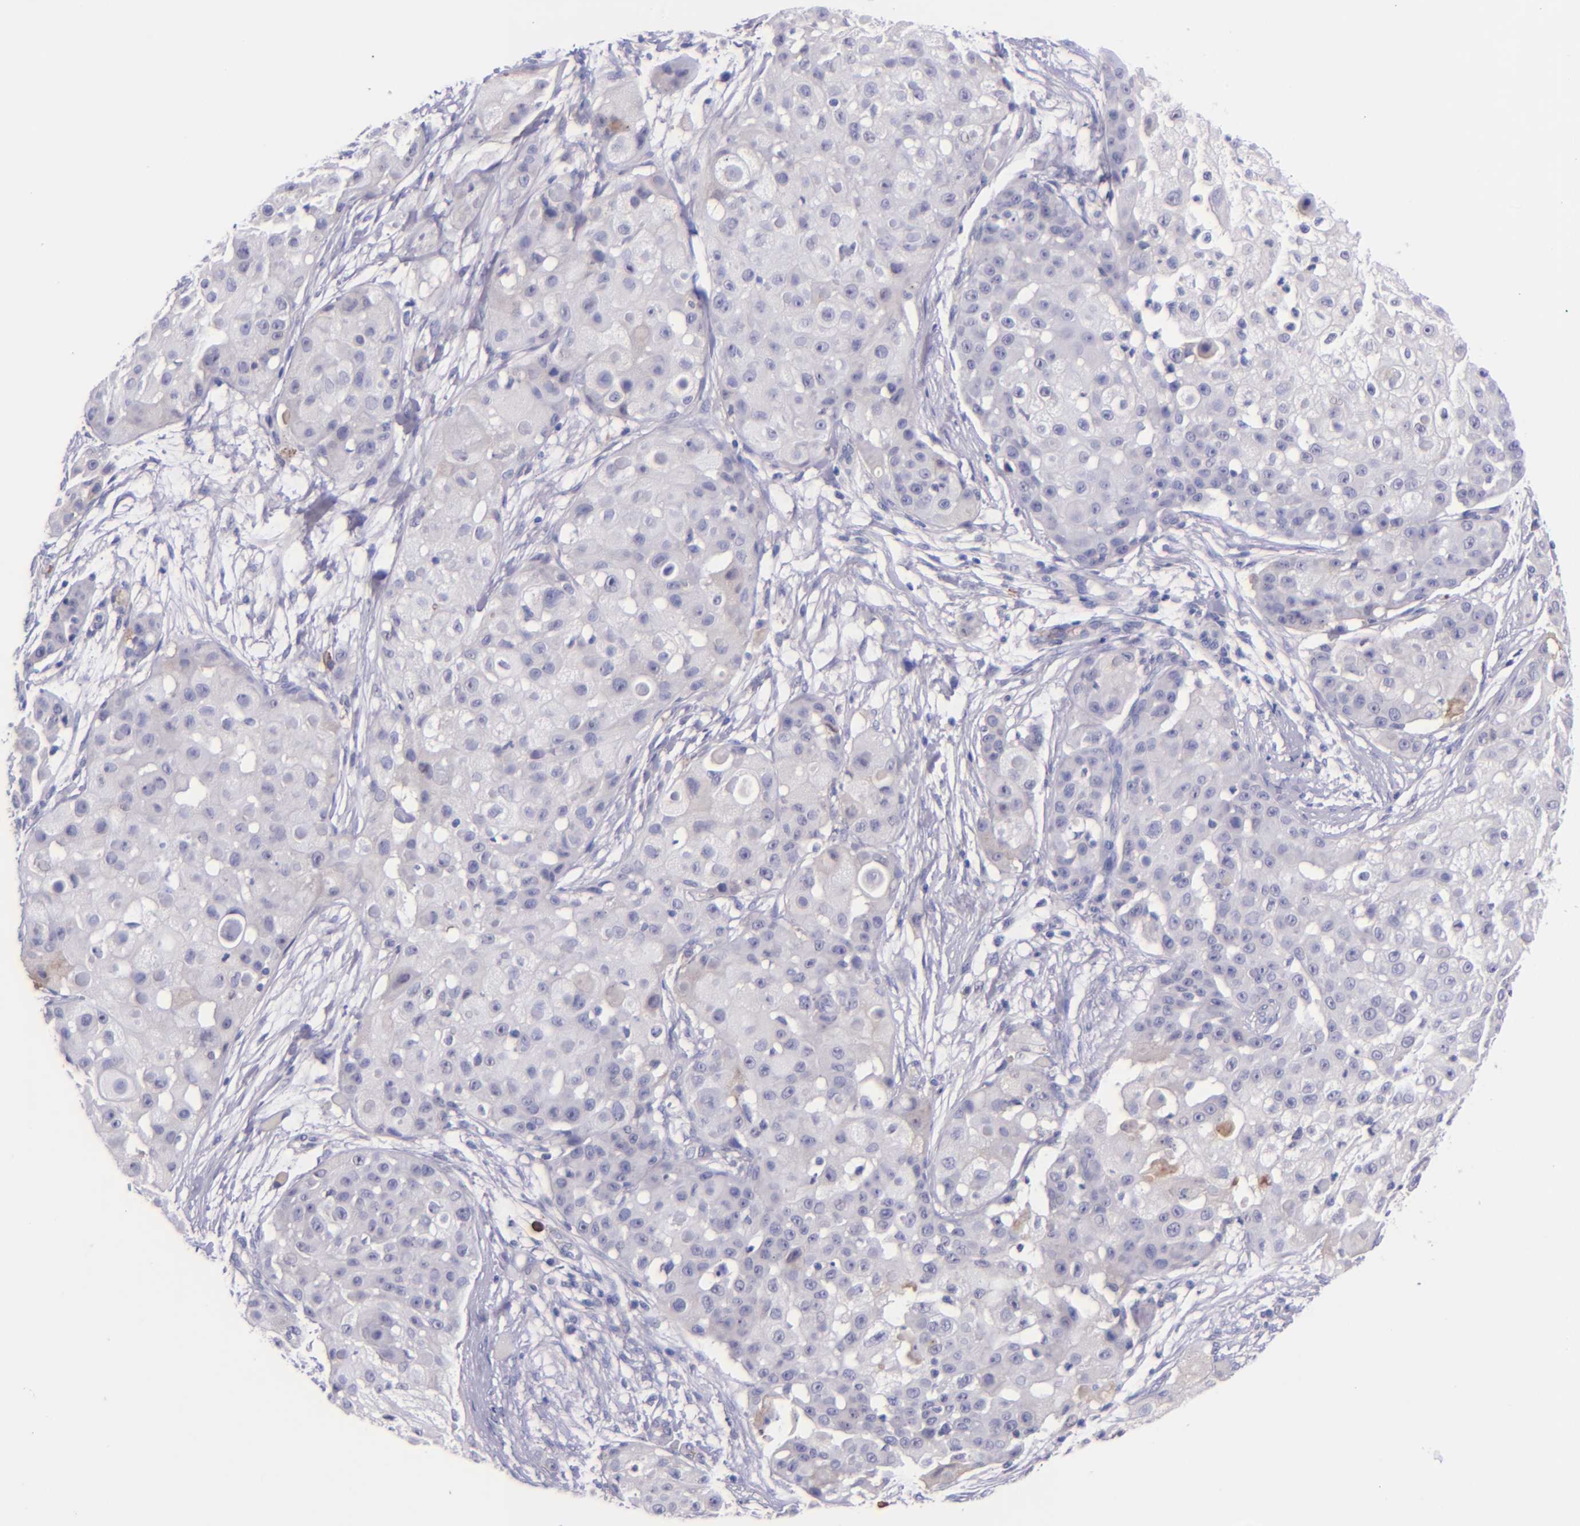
{"staining": {"intensity": "negative", "quantity": "none", "location": "none"}, "tissue": "skin cancer", "cell_type": "Tumor cells", "image_type": "cancer", "snomed": [{"axis": "morphology", "description": "Squamous cell carcinoma, NOS"}, {"axis": "topography", "description": "Skin"}], "caption": "Immunohistochemistry histopathology image of neoplastic tissue: skin squamous cell carcinoma stained with DAB reveals no significant protein staining in tumor cells.", "gene": "KNG1", "patient": {"sex": "female", "age": 57}}